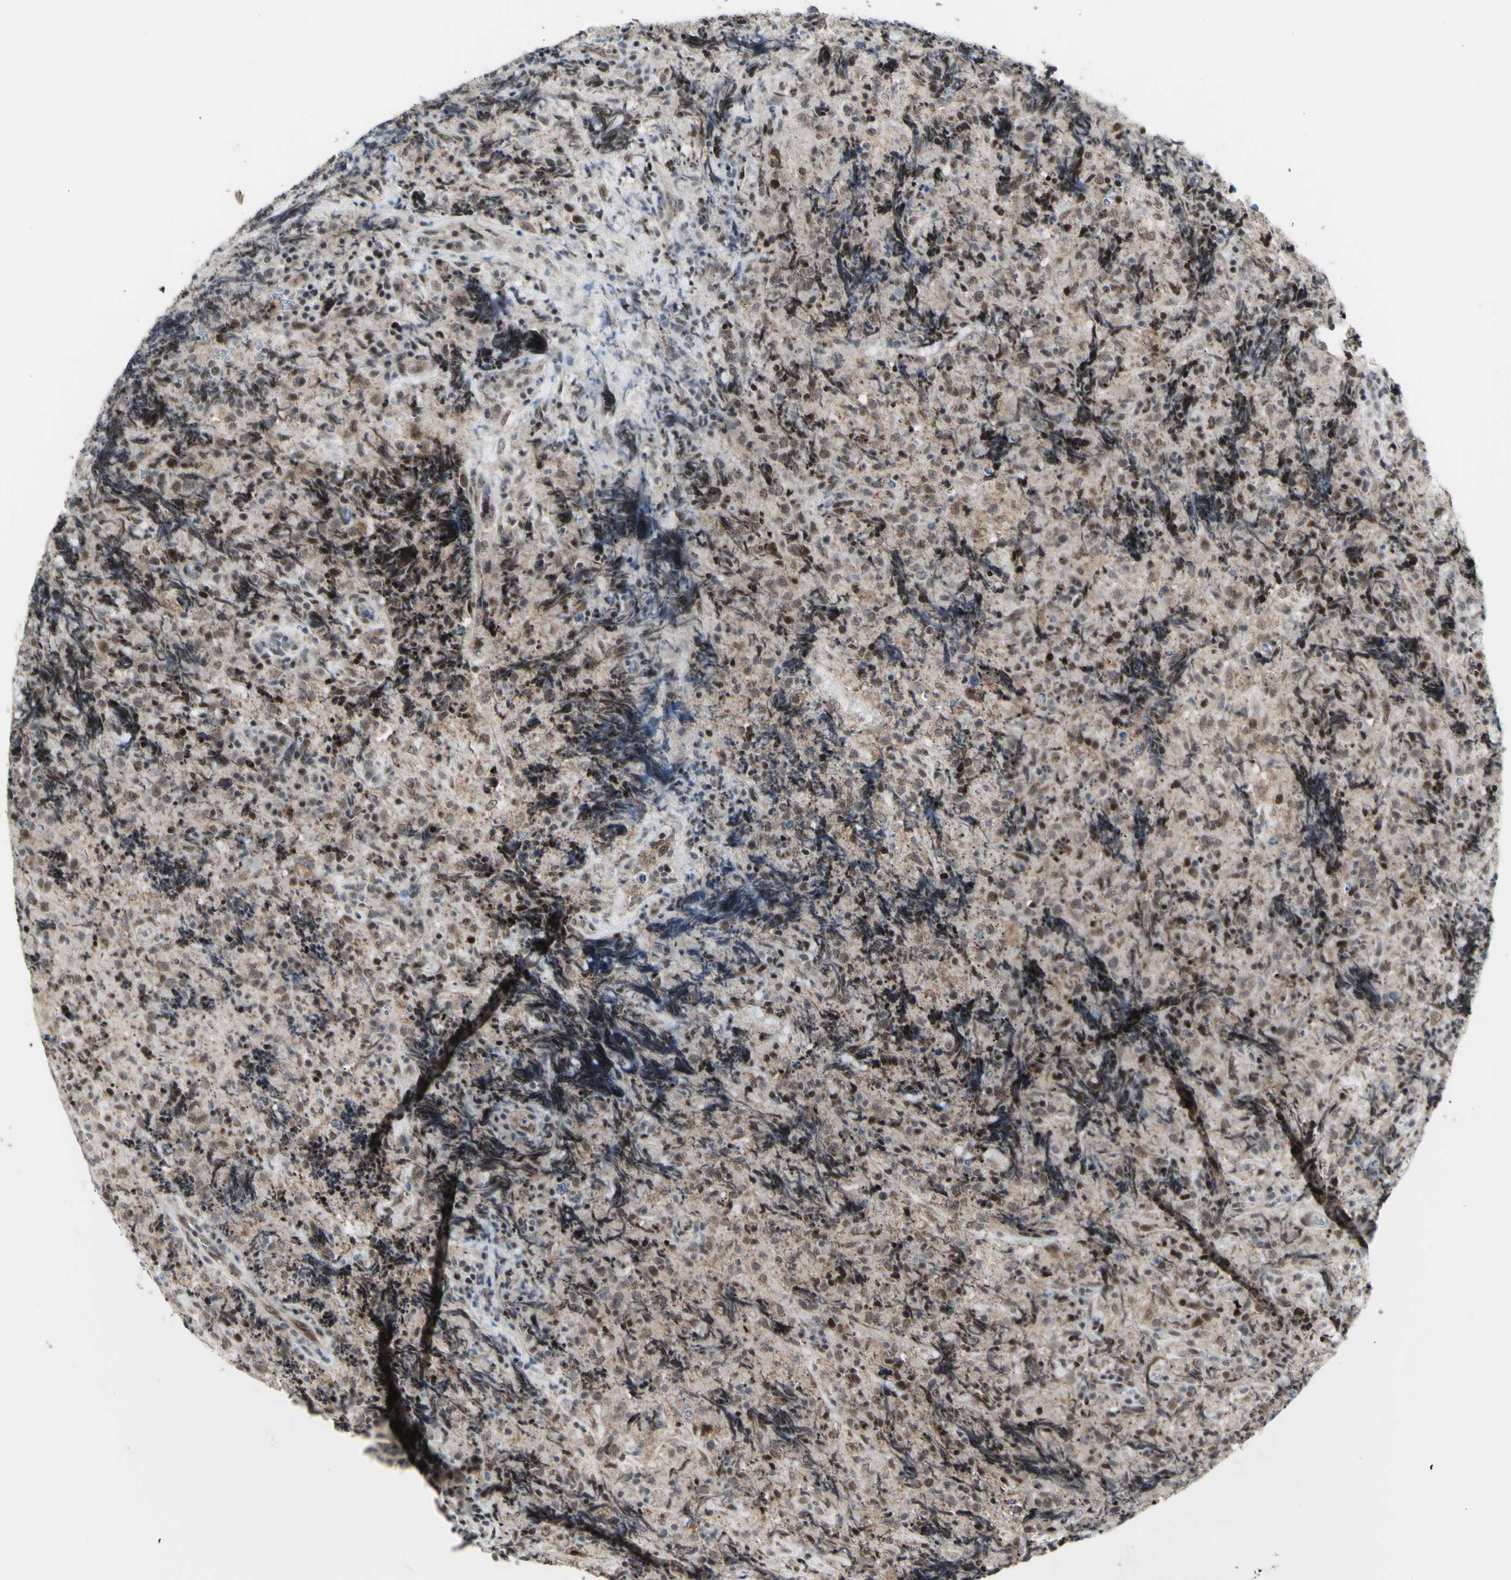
{"staining": {"intensity": "weak", "quantity": ">75%", "location": "nuclear"}, "tissue": "lymphoma", "cell_type": "Tumor cells", "image_type": "cancer", "snomed": [{"axis": "morphology", "description": "Malignant lymphoma, non-Hodgkin's type, High grade"}, {"axis": "topography", "description": "Tonsil"}], "caption": "Lymphoma stained with a brown dye demonstrates weak nuclear positive expression in about >75% of tumor cells.", "gene": "DHRS7B", "patient": {"sex": "female", "age": 36}}